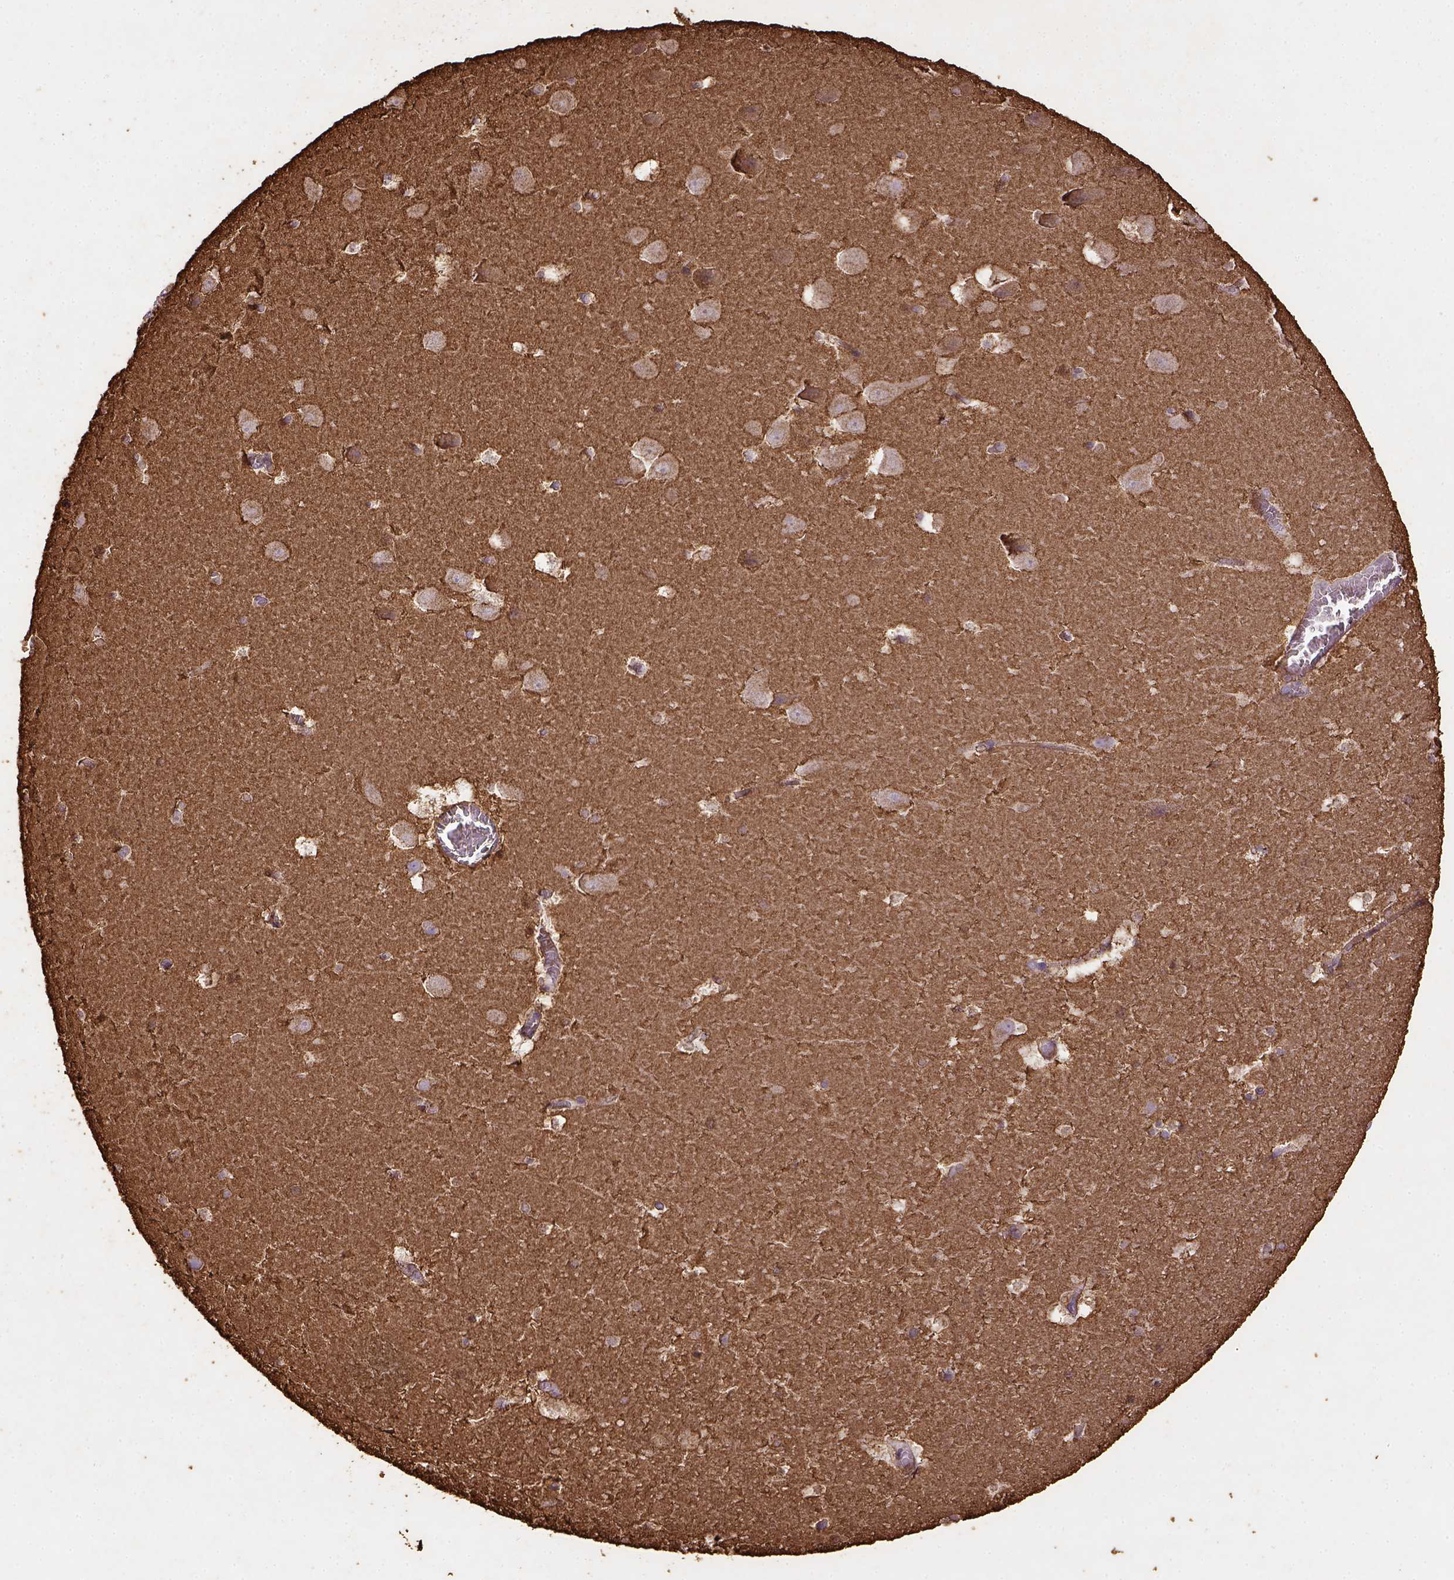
{"staining": {"intensity": "strong", "quantity": "<25%", "location": "cytoplasmic/membranous"}, "tissue": "hippocampus", "cell_type": "Glial cells", "image_type": "normal", "snomed": [{"axis": "morphology", "description": "Normal tissue, NOS"}, {"axis": "topography", "description": "Hippocampus"}], "caption": "This micrograph reveals IHC staining of unremarkable hippocampus, with medium strong cytoplasmic/membranous positivity in approximately <25% of glial cells.", "gene": "B3GAT1", "patient": {"sex": "male", "age": 45}}